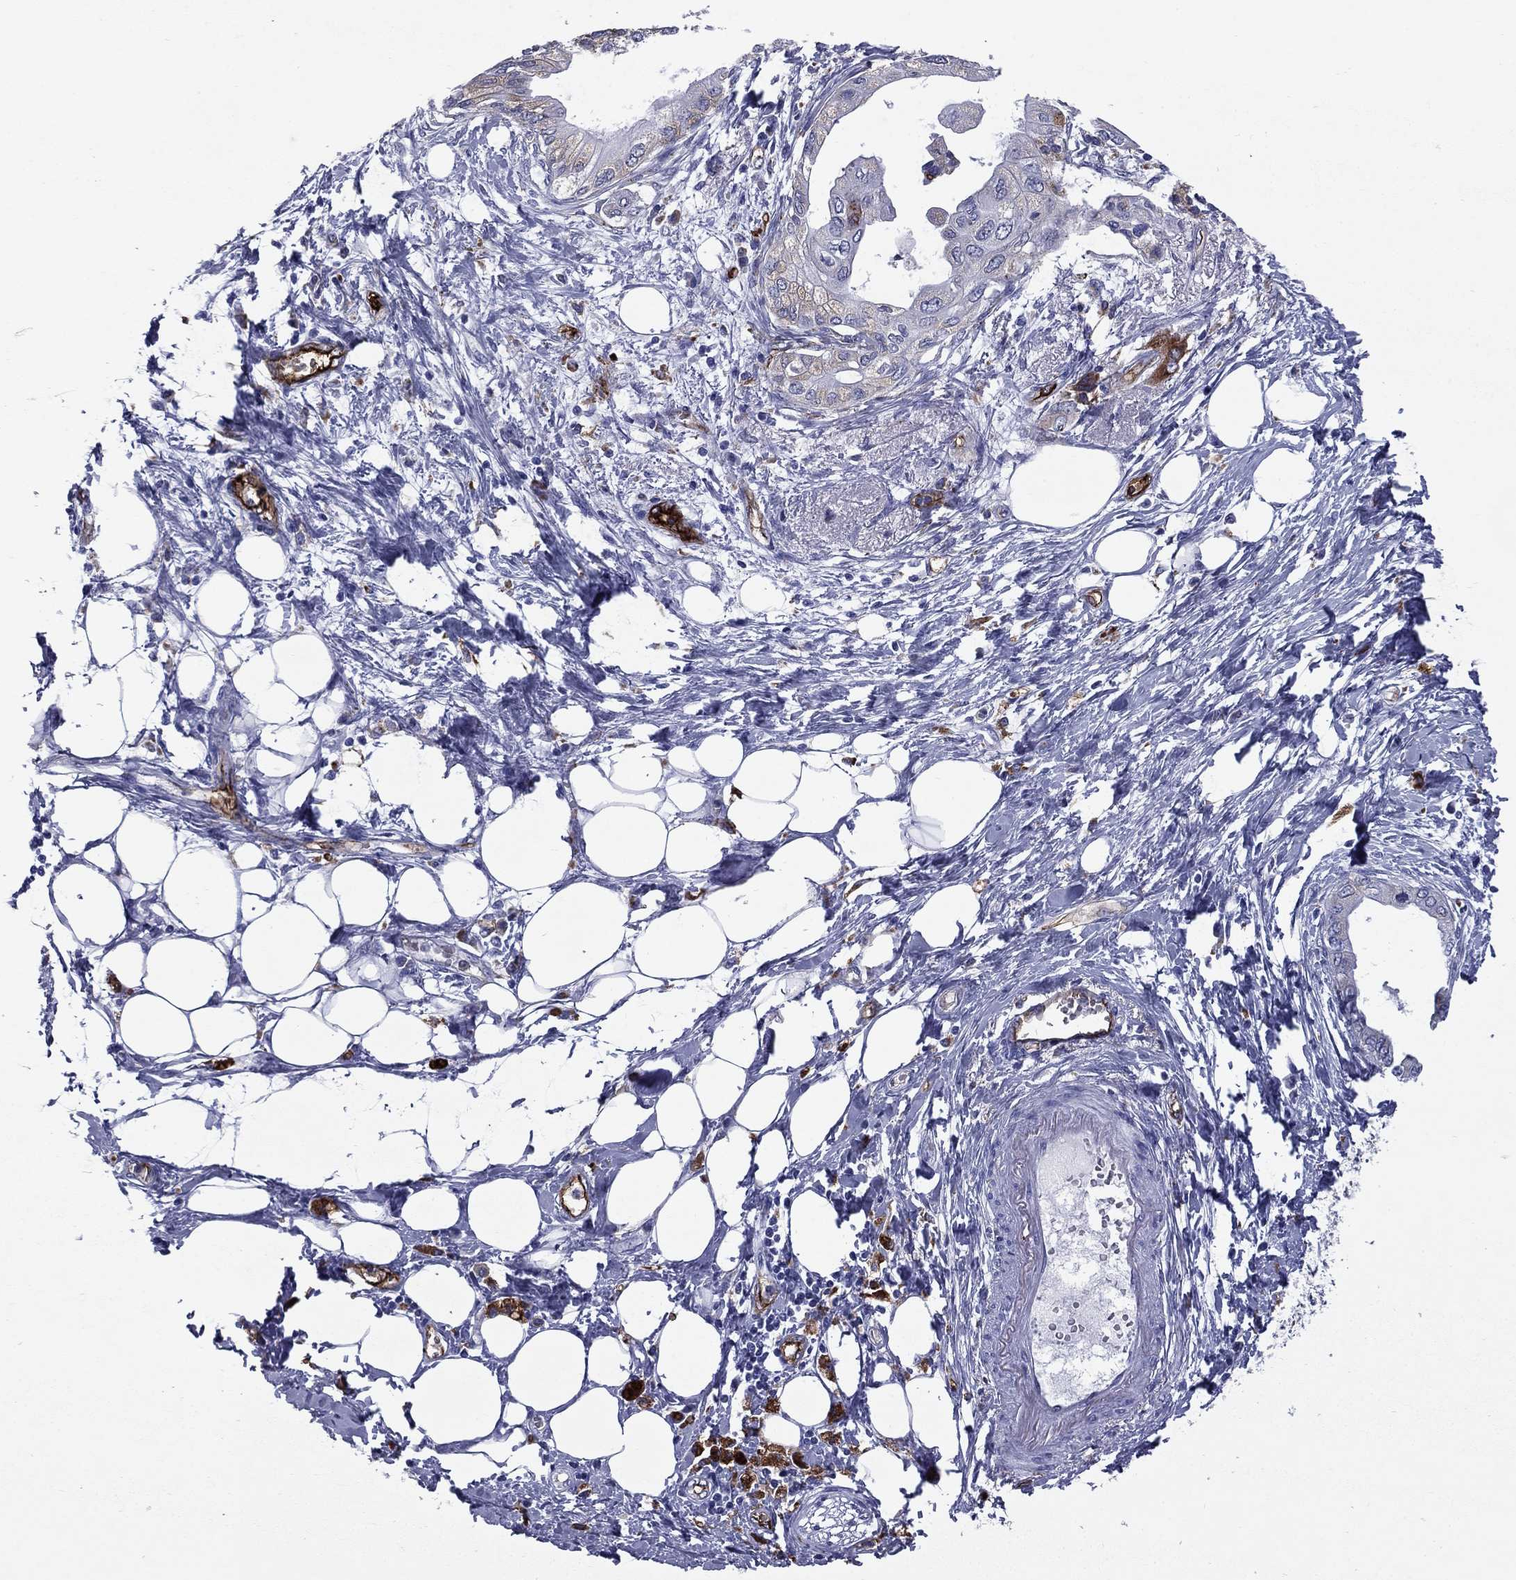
{"staining": {"intensity": "weak", "quantity": "<25%", "location": "cytoplasmic/membranous"}, "tissue": "pancreatic cancer", "cell_type": "Tumor cells", "image_type": "cancer", "snomed": [{"axis": "morphology", "description": "Normal tissue, NOS"}, {"axis": "morphology", "description": "Adenocarcinoma, NOS"}, {"axis": "topography", "description": "Pancreas"}, {"axis": "topography", "description": "Duodenum"}], "caption": "Immunohistochemistry photomicrograph of neoplastic tissue: pancreatic adenocarcinoma stained with DAB demonstrates no significant protein positivity in tumor cells.", "gene": "MADCAM1", "patient": {"sex": "female", "age": 60}}